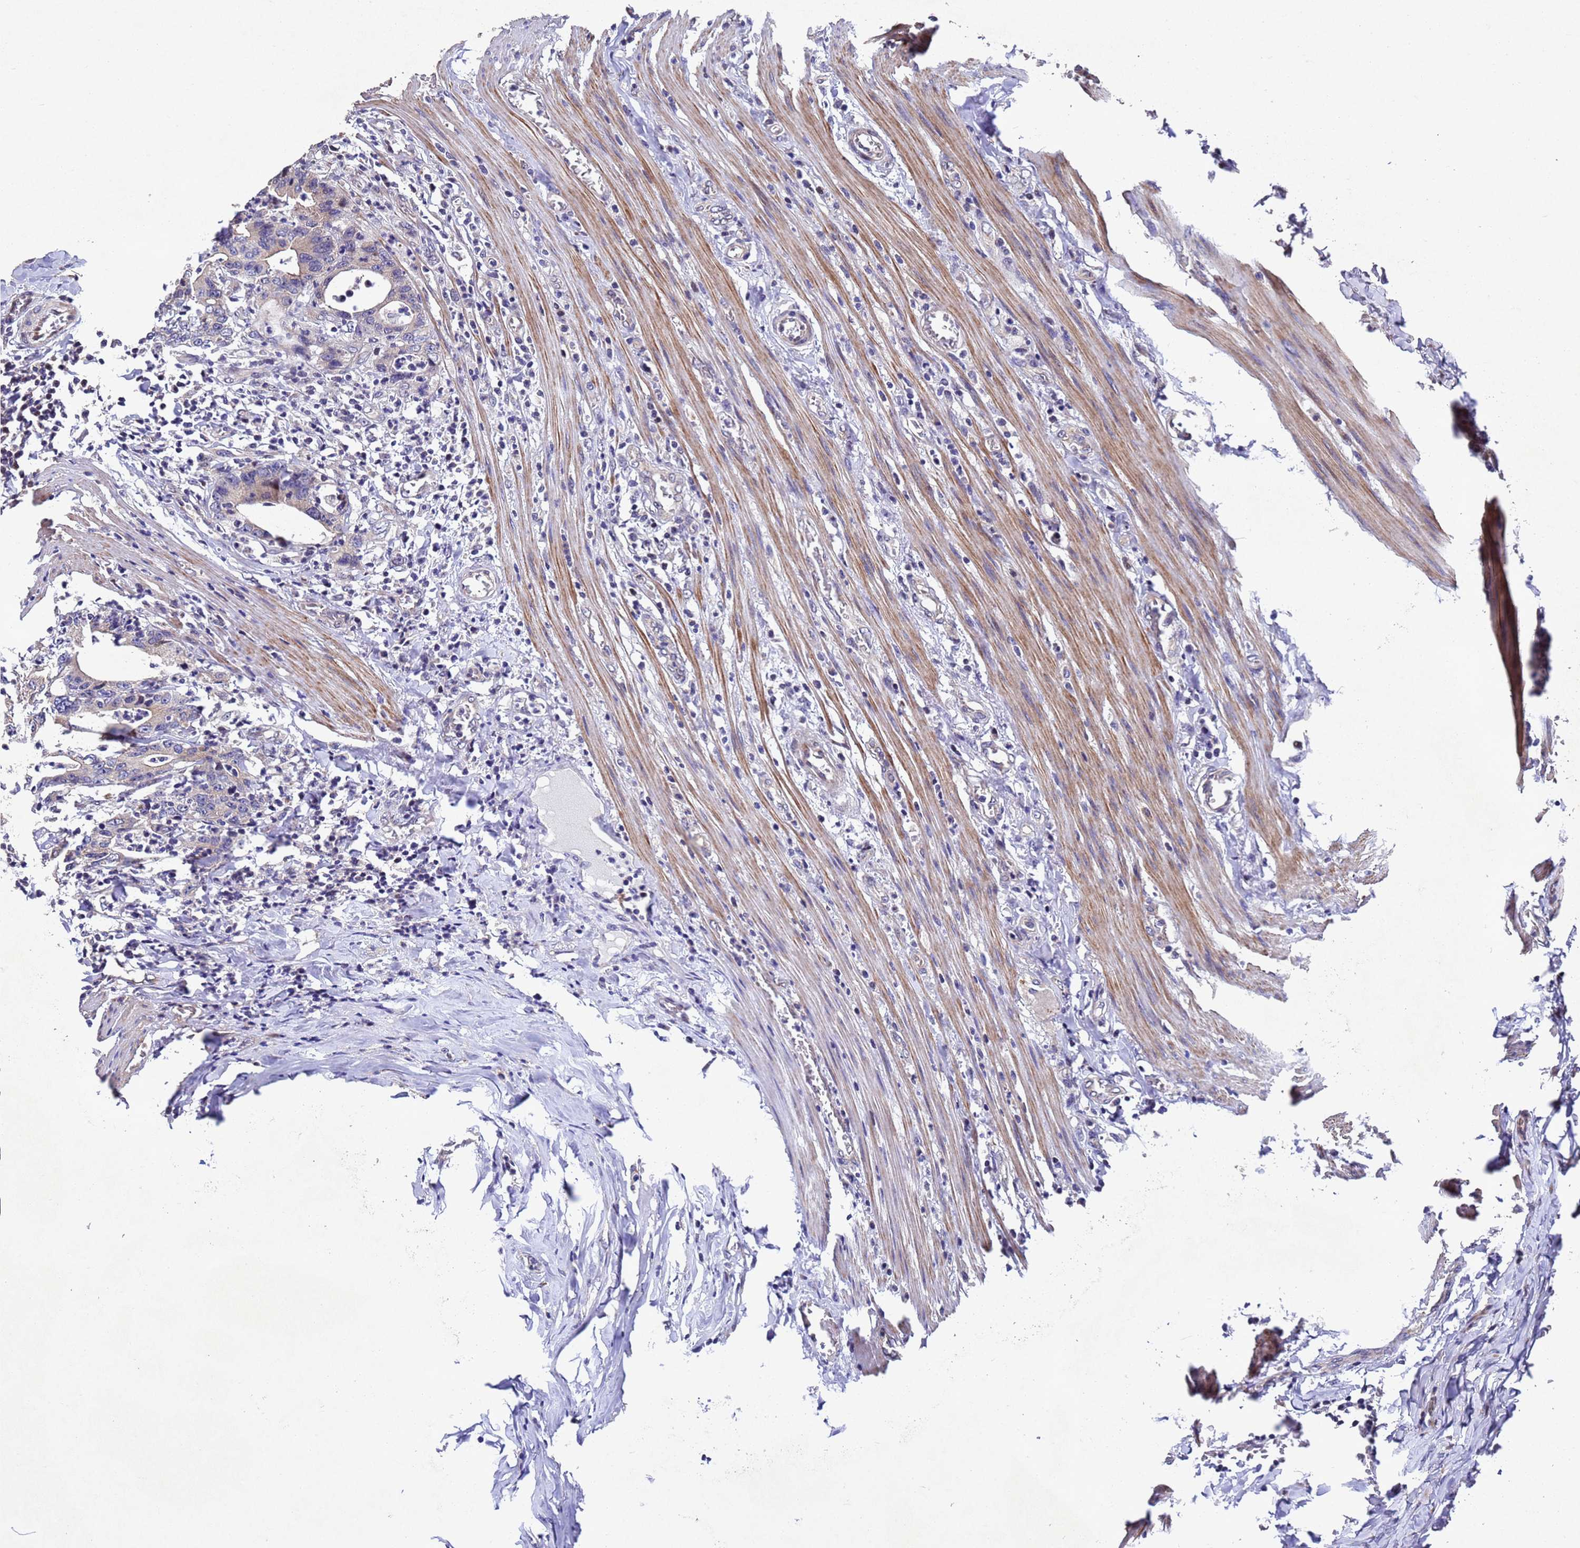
{"staining": {"intensity": "weak", "quantity": "25%-75%", "location": "cytoplasmic/membranous"}, "tissue": "colorectal cancer", "cell_type": "Tumor cells", "image_type": "cancer", "snomed": [{"axis": "morphology", "description": "Adenocarcinoma, NOS"}, {"axis": "topography", "description": "Colon"}], "caption": "Weak cytoplasmic/membranous protein expression is identified in about 25%-75% of tumor cells in colorectal cancer.", "gene": "TBK1", "patient": {"sex": "female", "age": 75}}